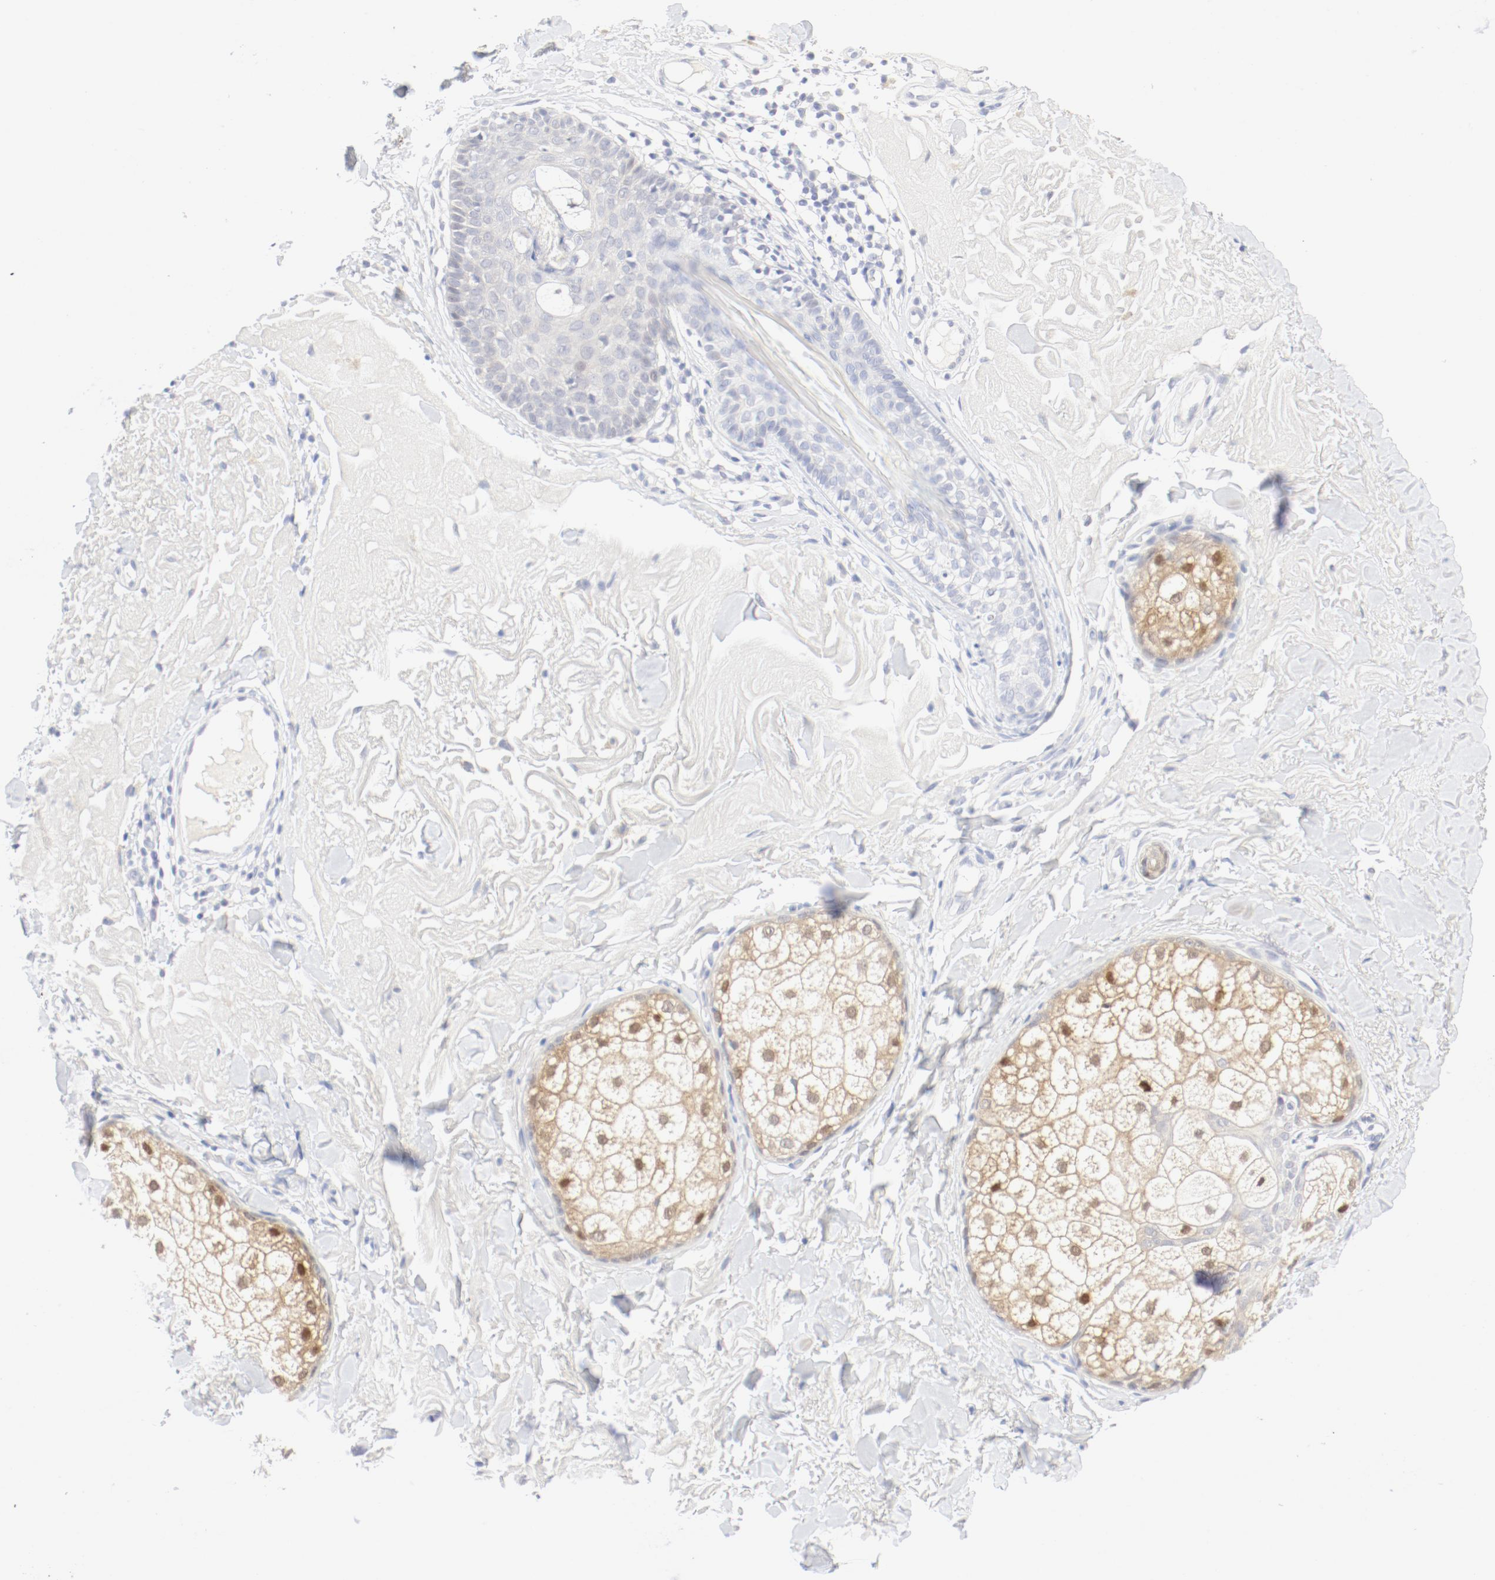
{"staining": {"intensity": "moderate", "quantity": "25%-75%", "location": "cytoplasmic/membranous"}, "tissue": "skin cancer", "cell_type": "Tumor cells", "image_type": "cancer", "snomed": [{"axis": "morphology", "description": "Basal cell carcinoma"}, {"axis": "topography", "description": "Skin"}], "caption": "Protein staining reveals moderate cytoplasmic/membranous expression in about 25%-75% of tumor cells in skin basal cell carcinoma.", "gene": "PGM1", "patient": {"sex": "male", "age": 74}}